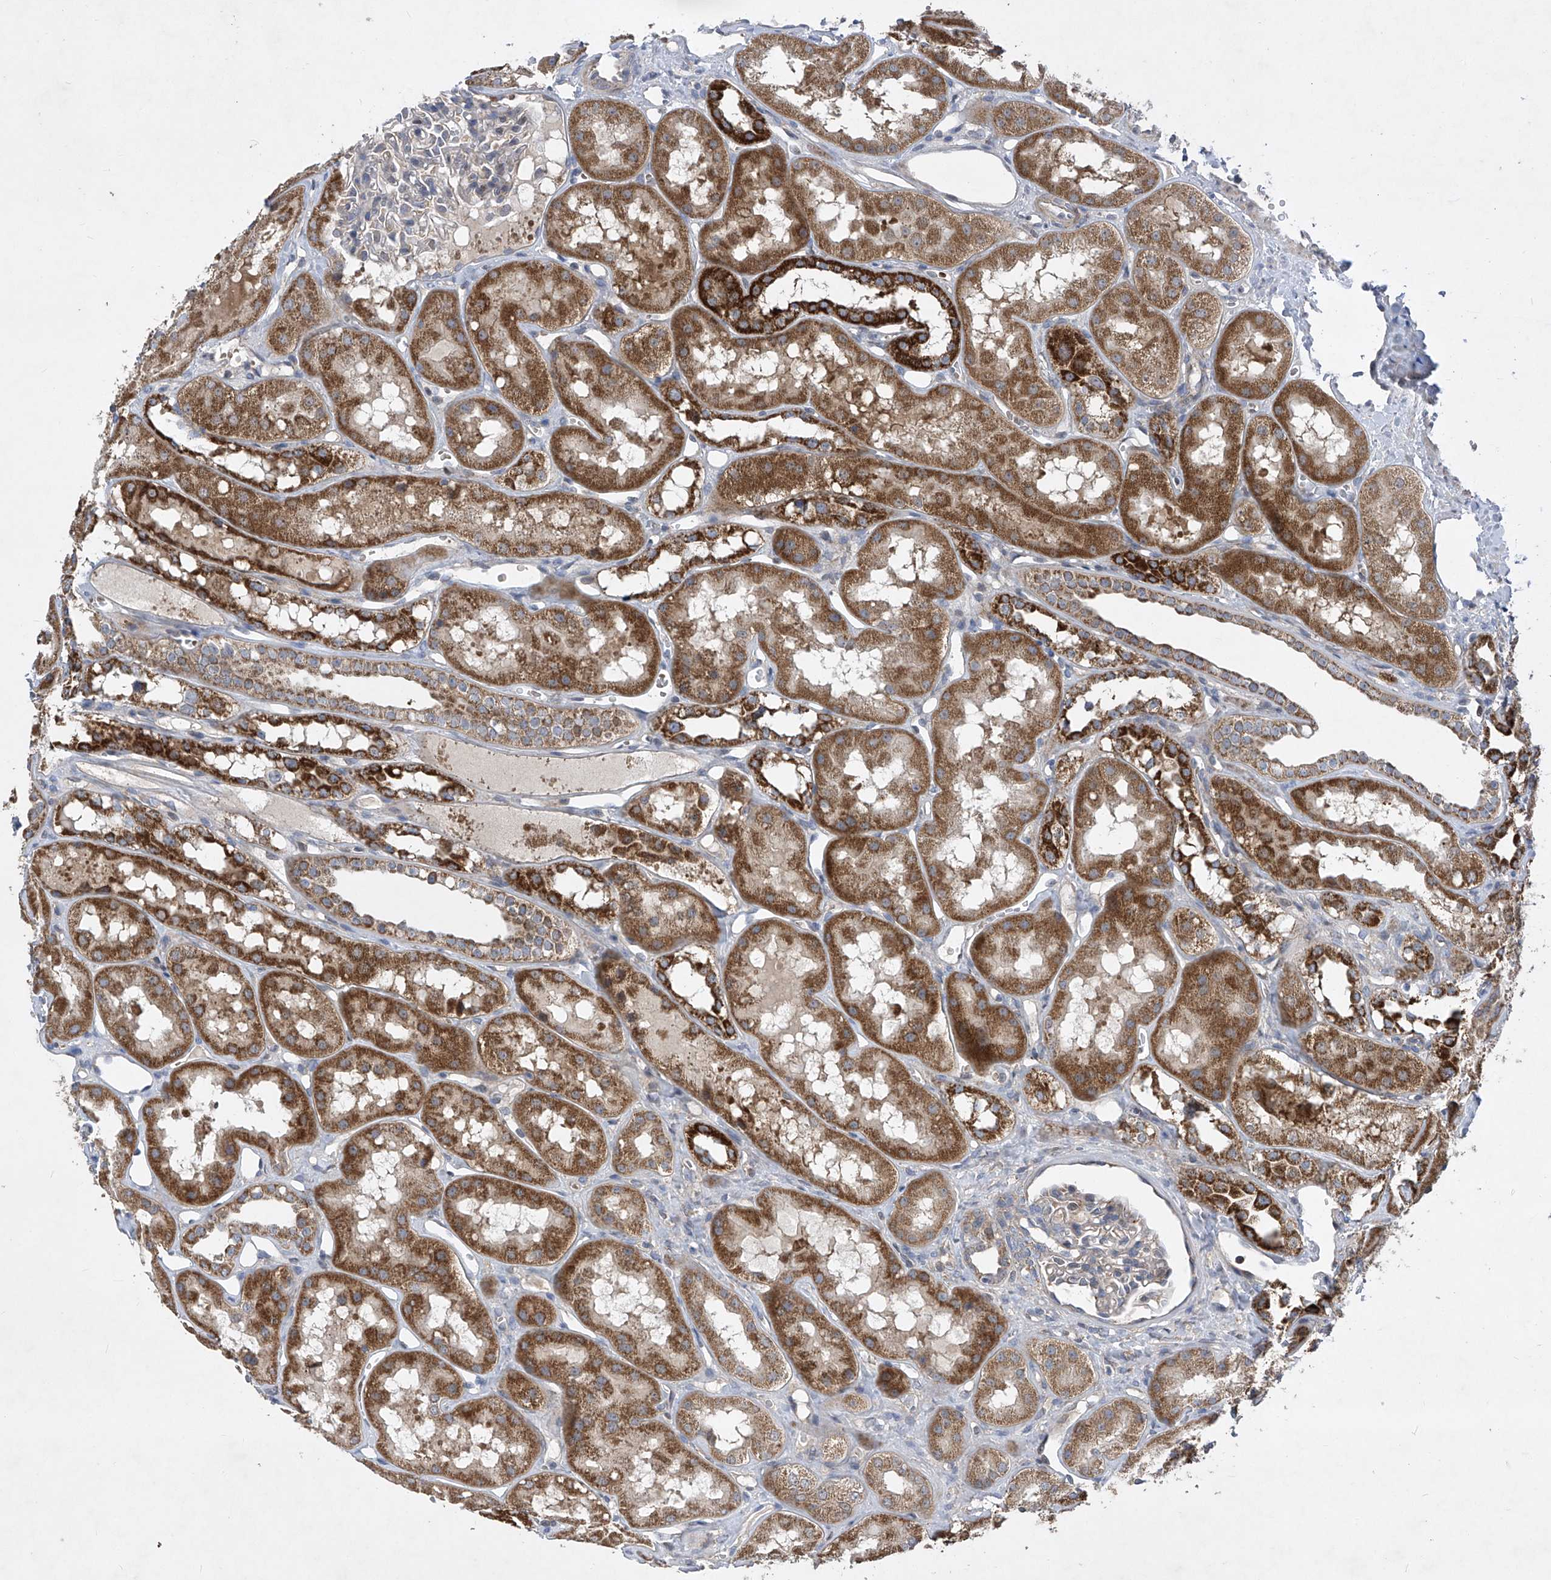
{"staining": {"intensity": "negative", "quantity": "none", "location": "none"}, "tissue": "kidney", "cell_type": "Cells in glomeruli", "image_type": "normal", "snomed": [{"axis": "morphology", "description": "Normal tissue, NOS"}, {"axis": "topography", "description": "Kidney"}], "caption": "An immunohistochemistry photomicrograph of benign kidney is shown. There is no staining in cells in glomeruli of kidney.", "gene": "COQ3", "patient": {"sex": "male", "age": 16}}